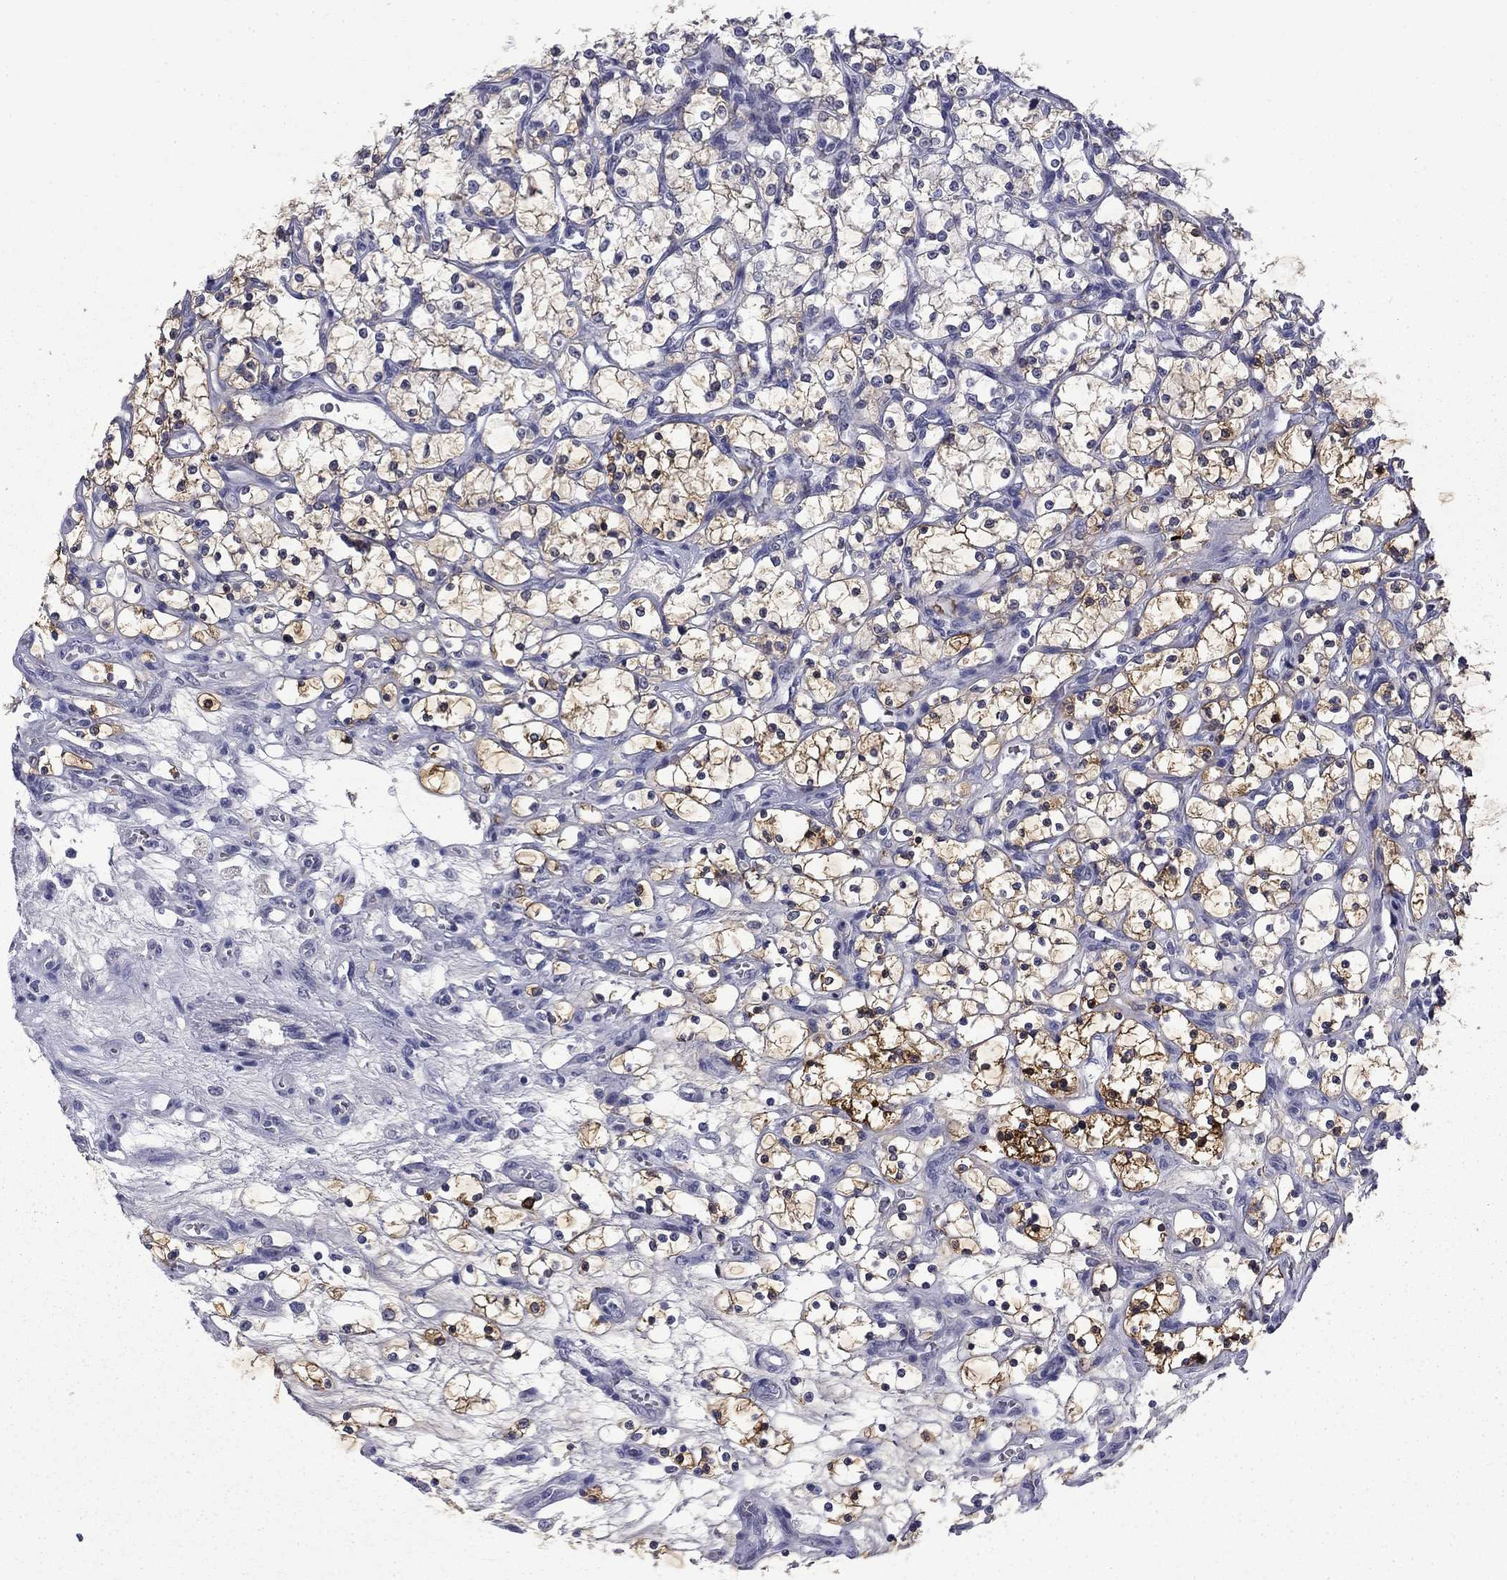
{"staining": {"intensity": "strong", "quantity": "<25%", "location": "cytoplasmic/membranous"}, "tissue": "renal cancer", "cell_type": "Tumor cells", "image_type": "cancer", "snomed": [{"axis": "morphology", "description": "Adenocarcinoma, NOS"}, {"axis": "topography", "description": "Kidney"}], "caption": "IHC image of adenocarcinoma (renal) stained for a protein (brown), which exhibits medium levels of strong cytoplasmic/membranous positivity in approximately <25% of tumor cells.", "gene": "BCL2L14", "patient": {"sex": "female", "age": 69}}